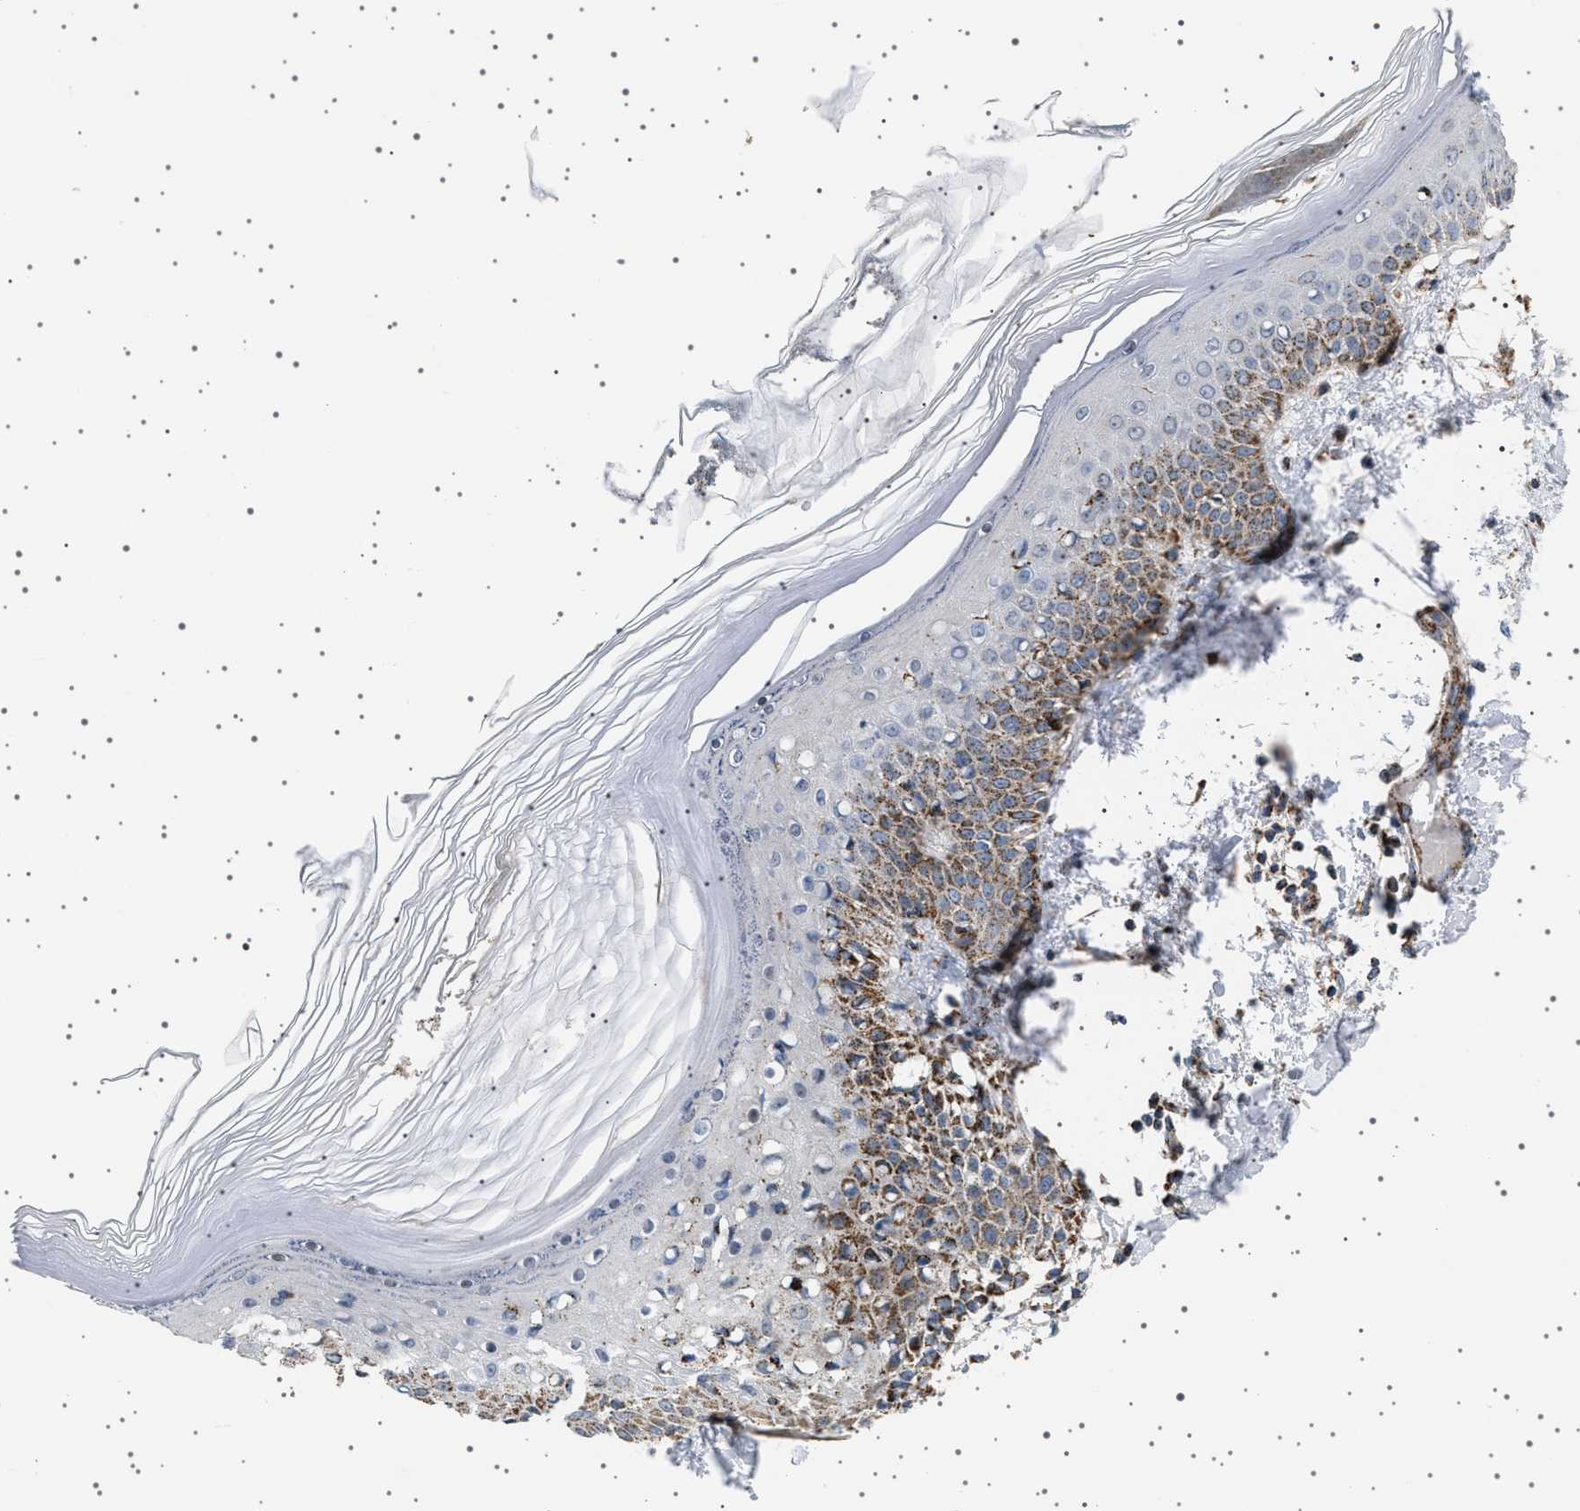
{"staining": {"intensity": "negative", "quantity": "none", "location": "none"}, "tissue": "skin", "cell_type": "Fibroblasts", "image_type": "normal", "snomed": [{"axis": "morphology", "description": "Normal tissue, NOS"}, {"axis": "topography", "description": "Skin"}], "caption": "Benign skin was stained to show a protein in brown. There is no significant staining in fibroblasts.", "gene": "UBXN8", "patient": {"sex": "male", "age": 53}}